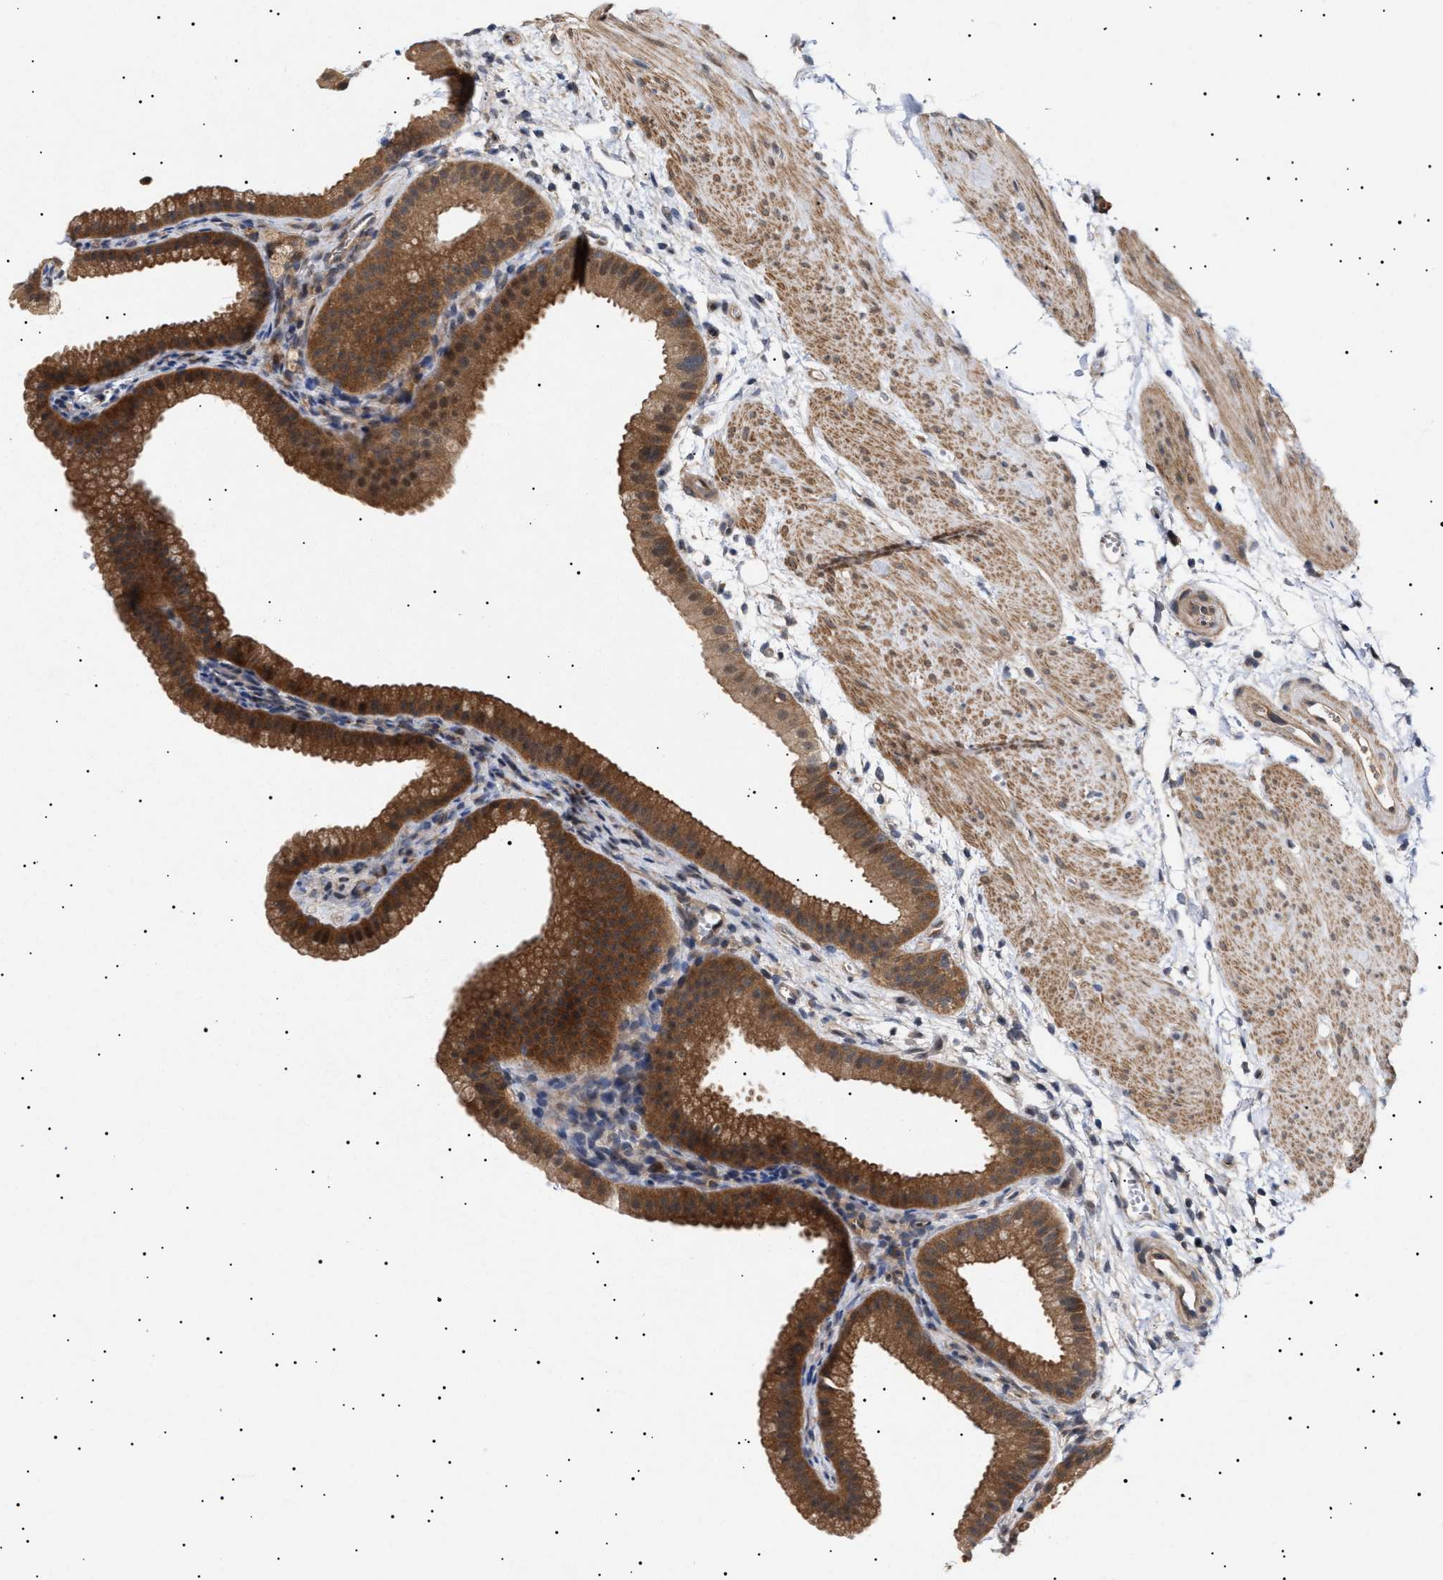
{"staining": {"intensity": "strong", "quantity": ">75%", "location": "cytoplasmic/membranous"}, "tissue": "gallbladder", "cell_type": "Glandular cells", "image_type": "normal", "snomed": [{"axis": "morphology", "description": "Normal tissue, NOS"}, {"axis": "topography", "description": "Gallbladder"}], "caption": "Protein analysis of unremarkable gallbladder shows strong cytoplasmic/membranous staining in about >75% of glandular cells. (IHC, brightfield microscopy, high magnification).", "gene": "NPLOC4", "patient": {"sex": "female", "age": 64}}